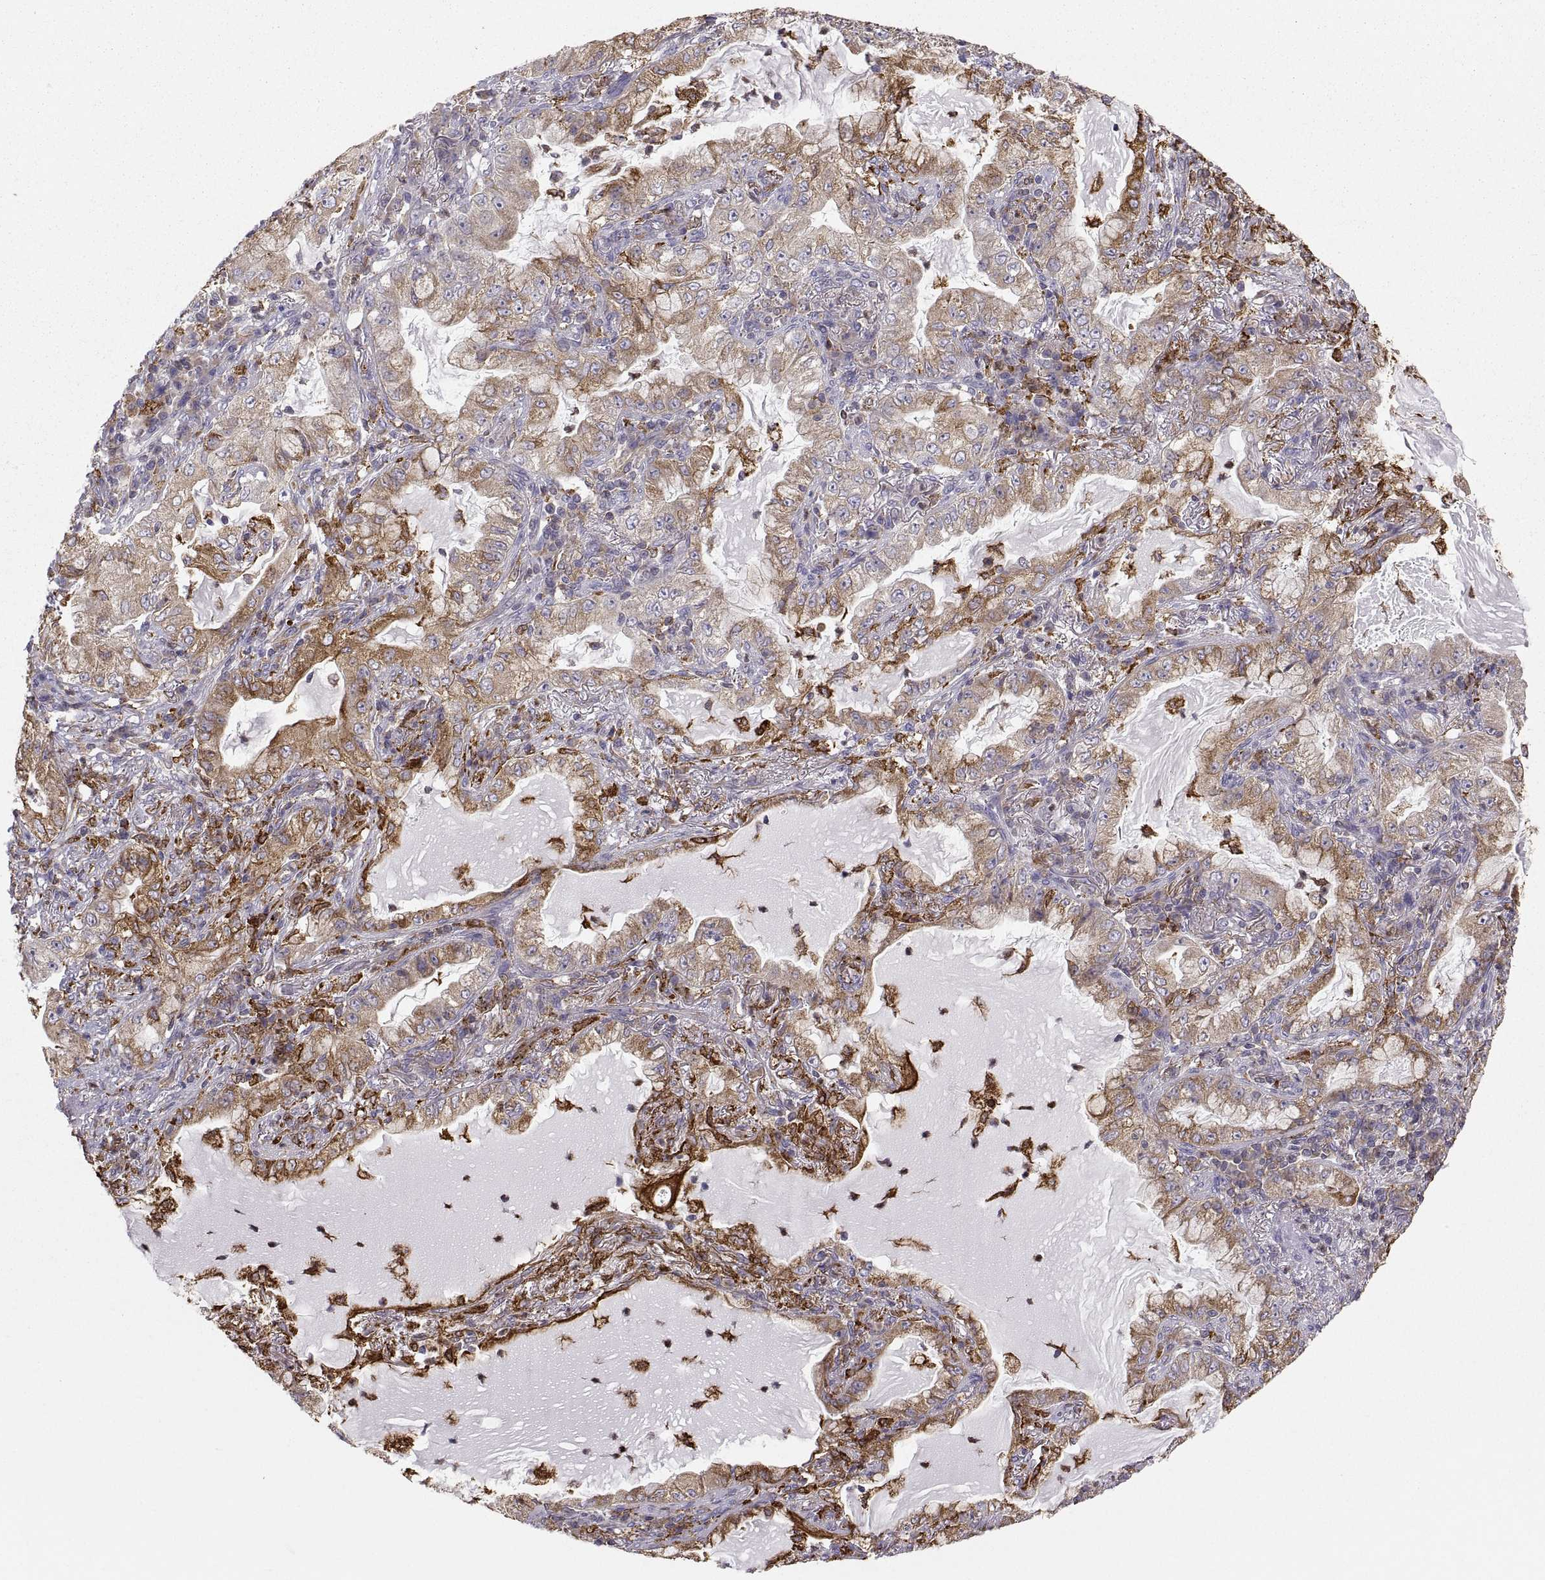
{"staining": {"intensity": "moderate", "quantity": "25%-75%", "location": "cytoplasmic/membranous"}, "tissue": "lung cancer", "cell_type": "Tumor cells", "image_type": "cancer", "snomed": [{"axis": "morphology", "description": "Adenocarcinoma, NOS"}, {"axis": "topography", "description": "Lung"}], "caption": "This is an image of immunohistochemistry (IHC) staining of lung cancer, which shows moderate positivity in the cytoplasmic/membranous of tumor cells.", "gene": "ERO1A", "patient": {"sex": "female", "age": 73}}